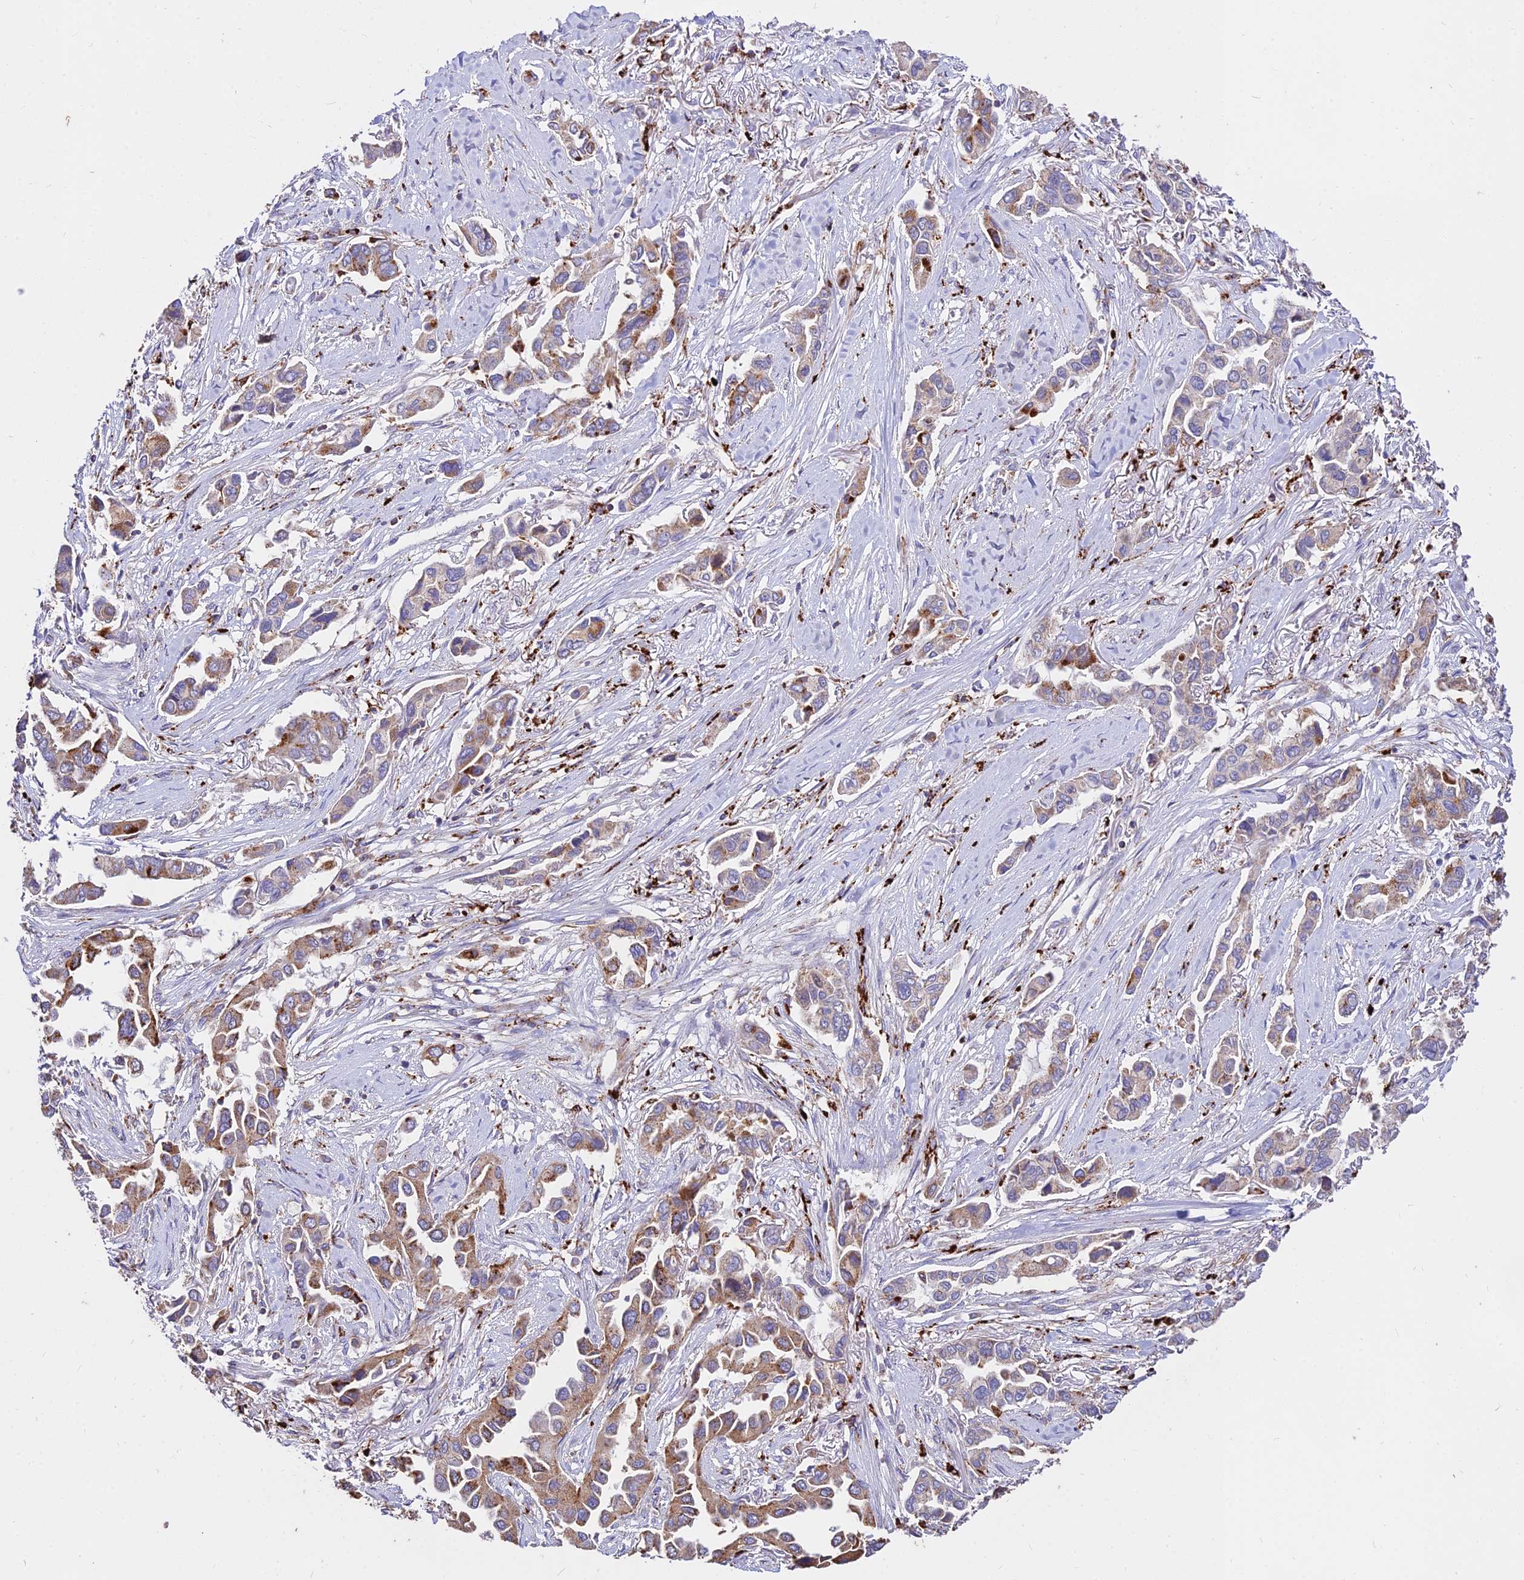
{"staining": {"intensity": "strong", "quantity": "25%-75%", "location": "cytoplasmic/membranous"}, "tissue": "lung cancer", "cell_type": "Tumor cells", "image_type": "cancer", "snomed": [{"axis": "morphology", "description": "Adenocarcinoma, NOS"}, {"axis": "topography", "description": "Lung"}], "caption": "Strong cytoplasmic/membranous protein positivity is seen in approximately 25%-75% of tumor cells in lung cancer (adenocarcinoma).", "gene": "PNLIPRP3", "patient": {"sex": "female", "age": 76}}